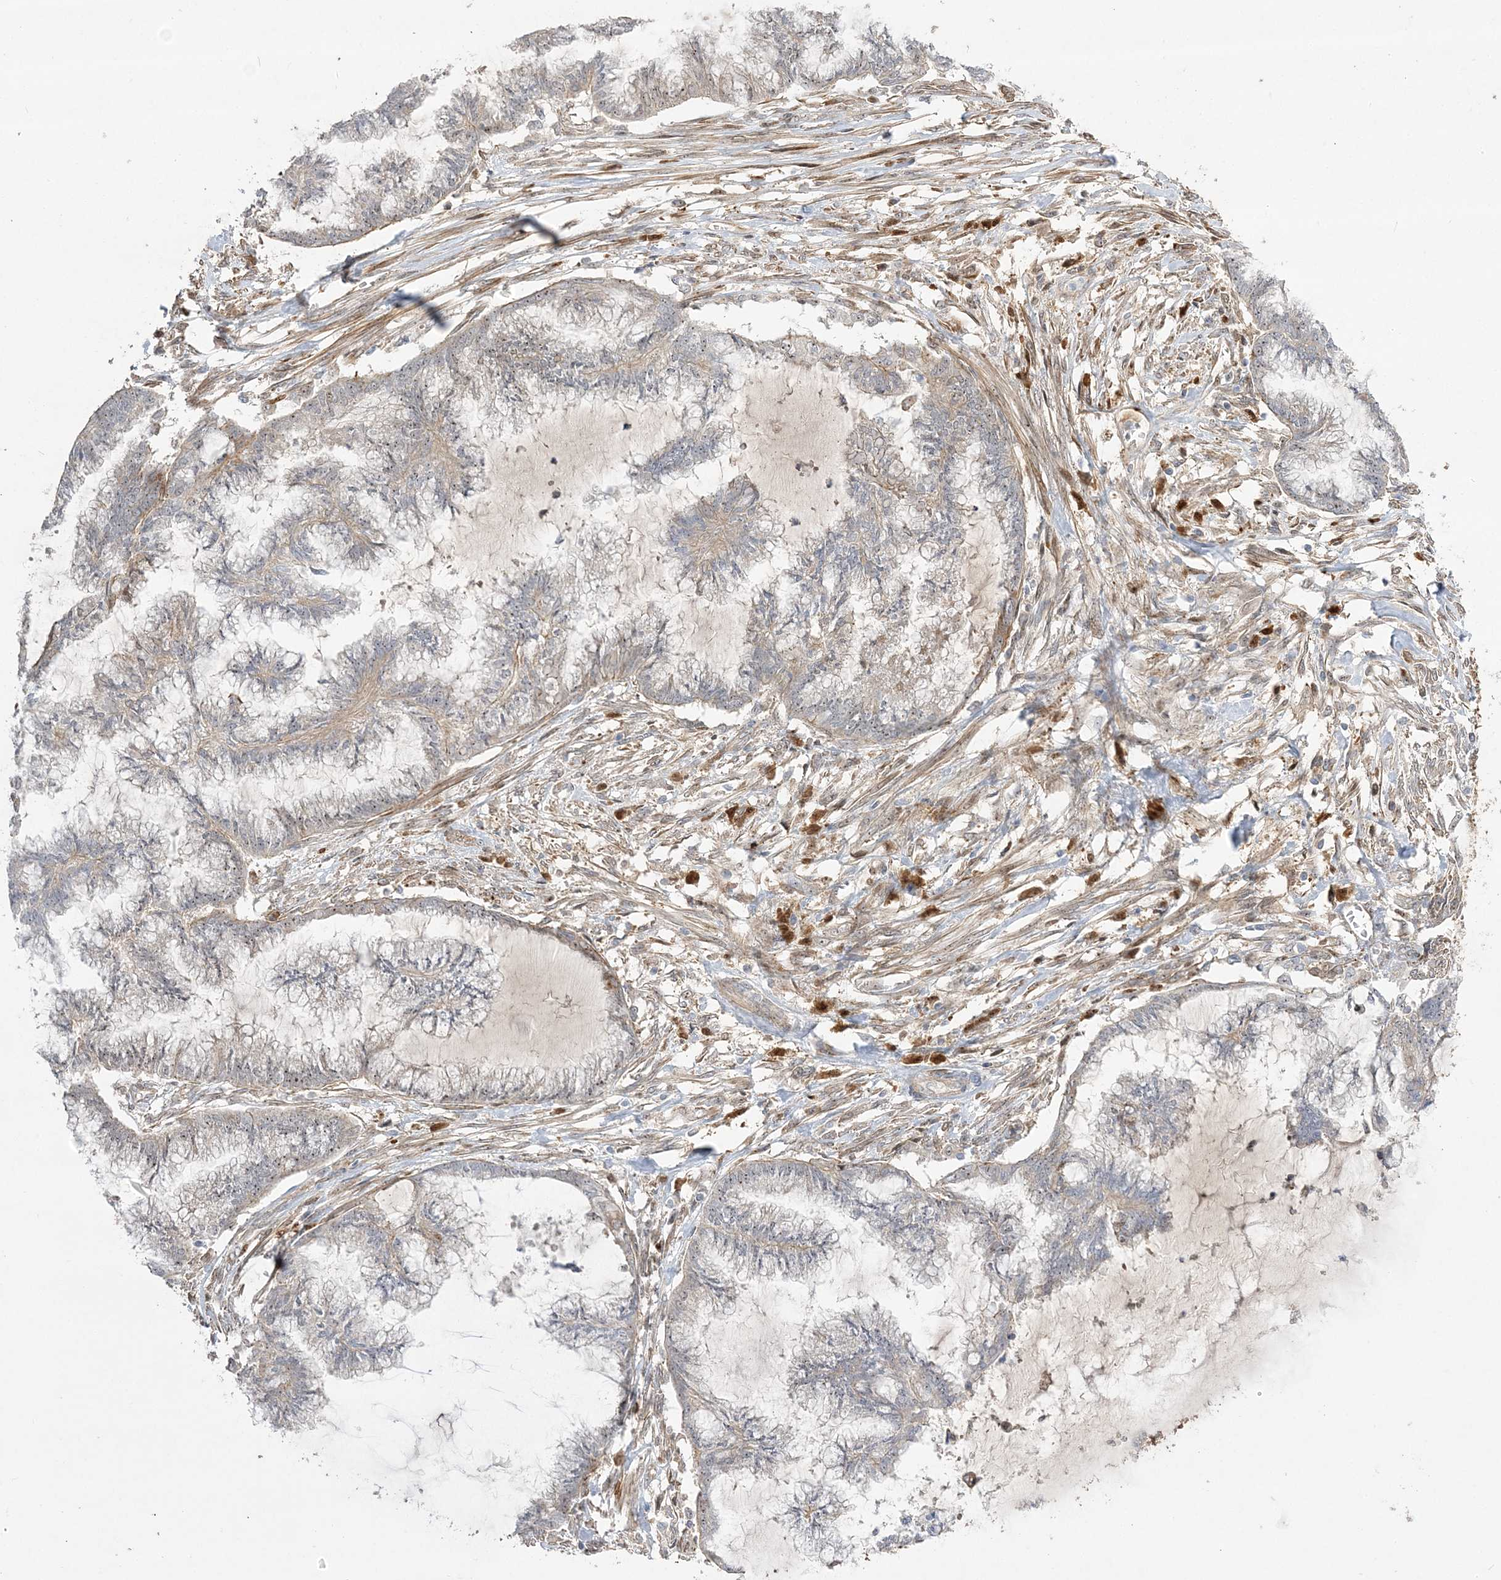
{"staining": {"intensity": "weak", "quantity": "25%-75%", "location": "nuclear"}, "tissue": "endometrial cancer", "cell_type": "Tumor cells", "image_type": "cancer", "snomed": [{"axis": "morphology", "description": "Adenocarcinoma, NOS"}, {"axis": "topography", "description": "Endometrium"}], "caption": "A photomicrograph of human endometrial cancer (adenocarcinoma) stained for a protein displays weak nuclear brown staining in tumor cells.", "gene": "NPM3", "patient": {"sex": "female", "age": 86}}